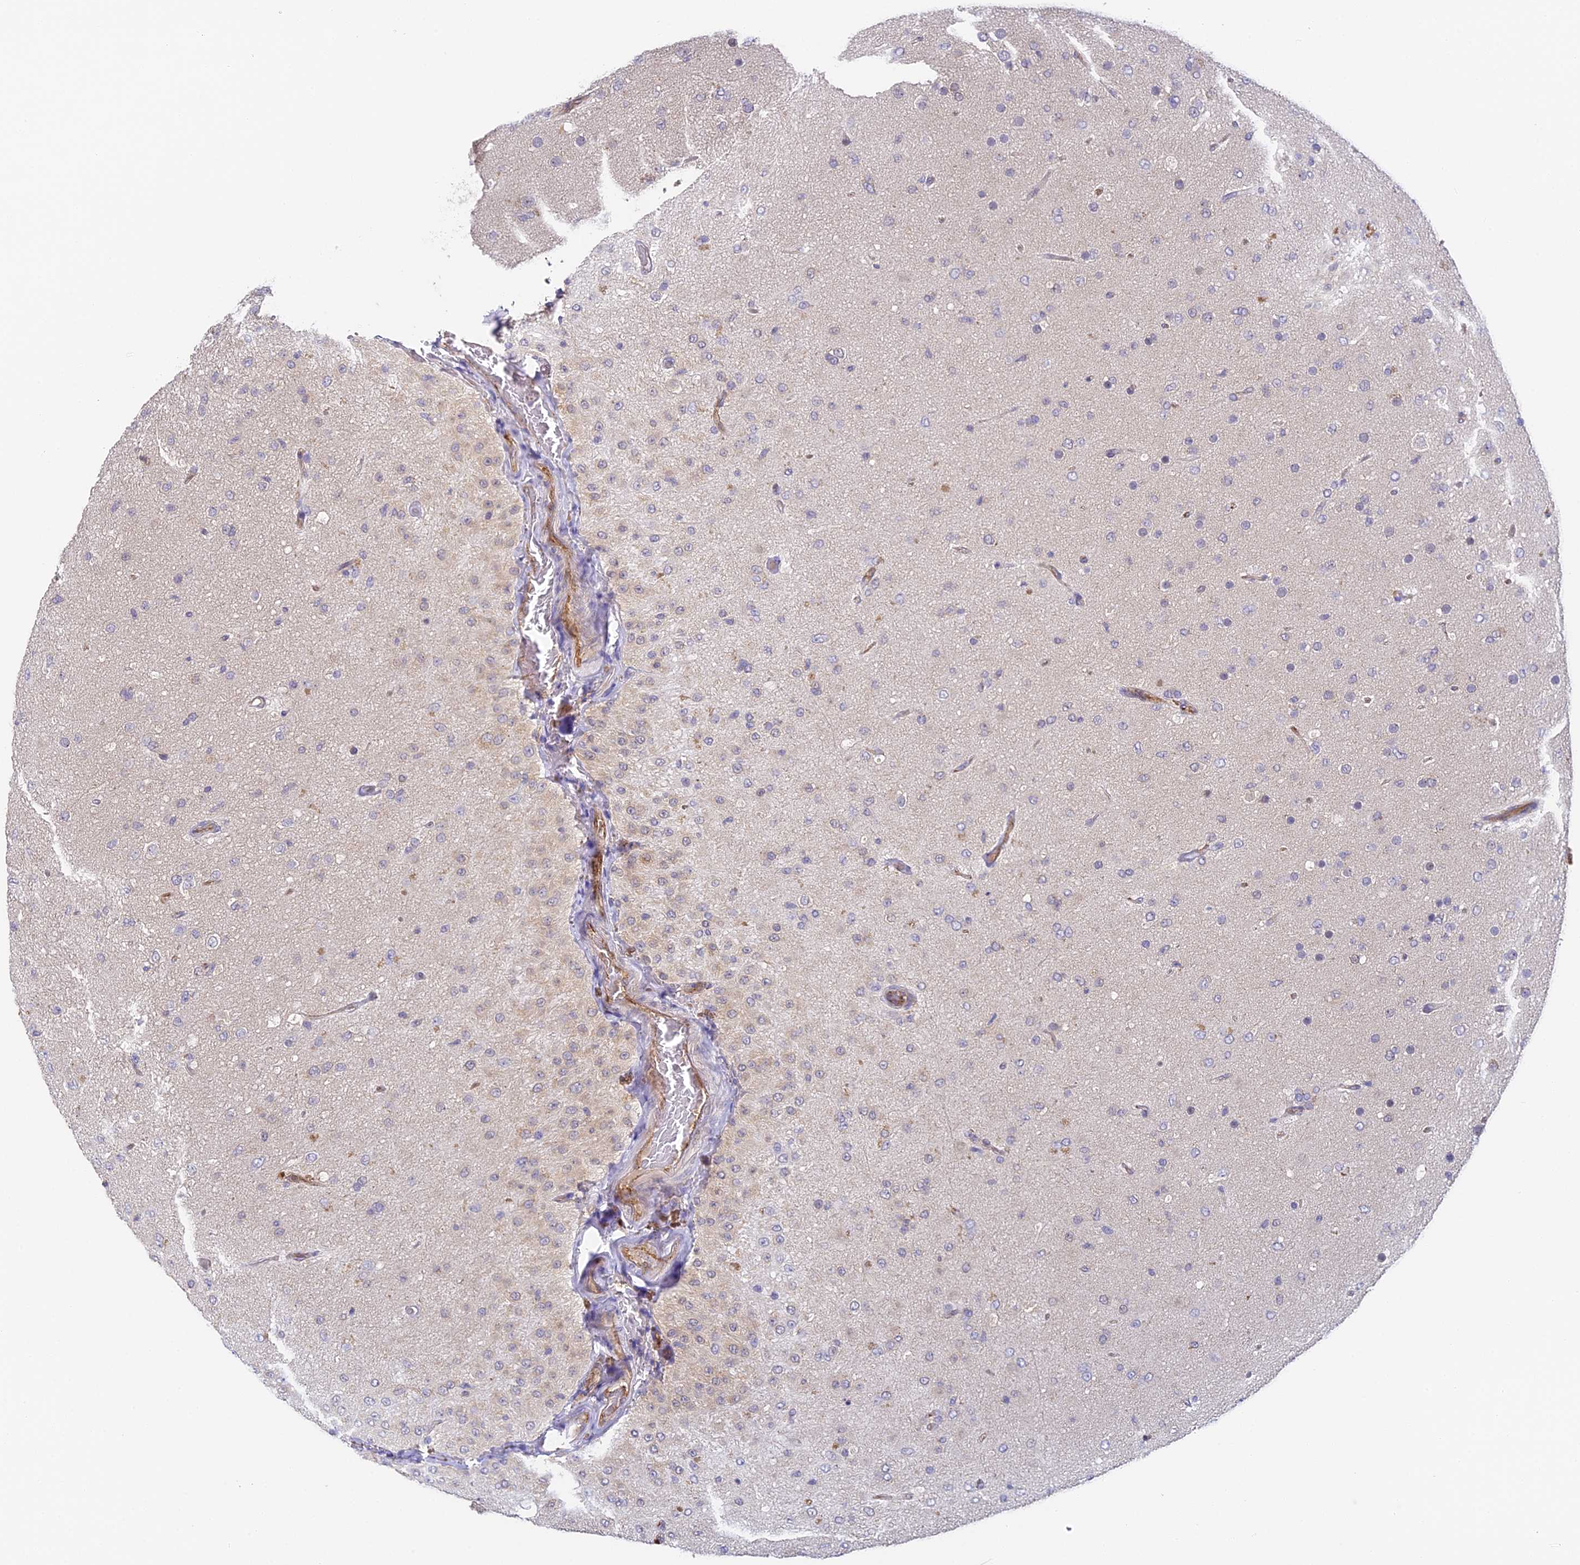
{"staining": {"intensity": "weak", "quantity": "<25%", "location": "cytoplasmic/membranous"}, "tissue": "glioma", "cell_type": "Tumor cells", "image_type": "cancer", "snomed": [{"axis": "morphology", "description": "Glioma, malignant, Low grade"}, {"axis": "topography", "description": "Brain"}], "caption": "A micrograph of human malignant low-grade glioma is negative for staining in tumor cells.", "gene": "DNAAF10", "patient": {"sex": "male", "age": 65}}